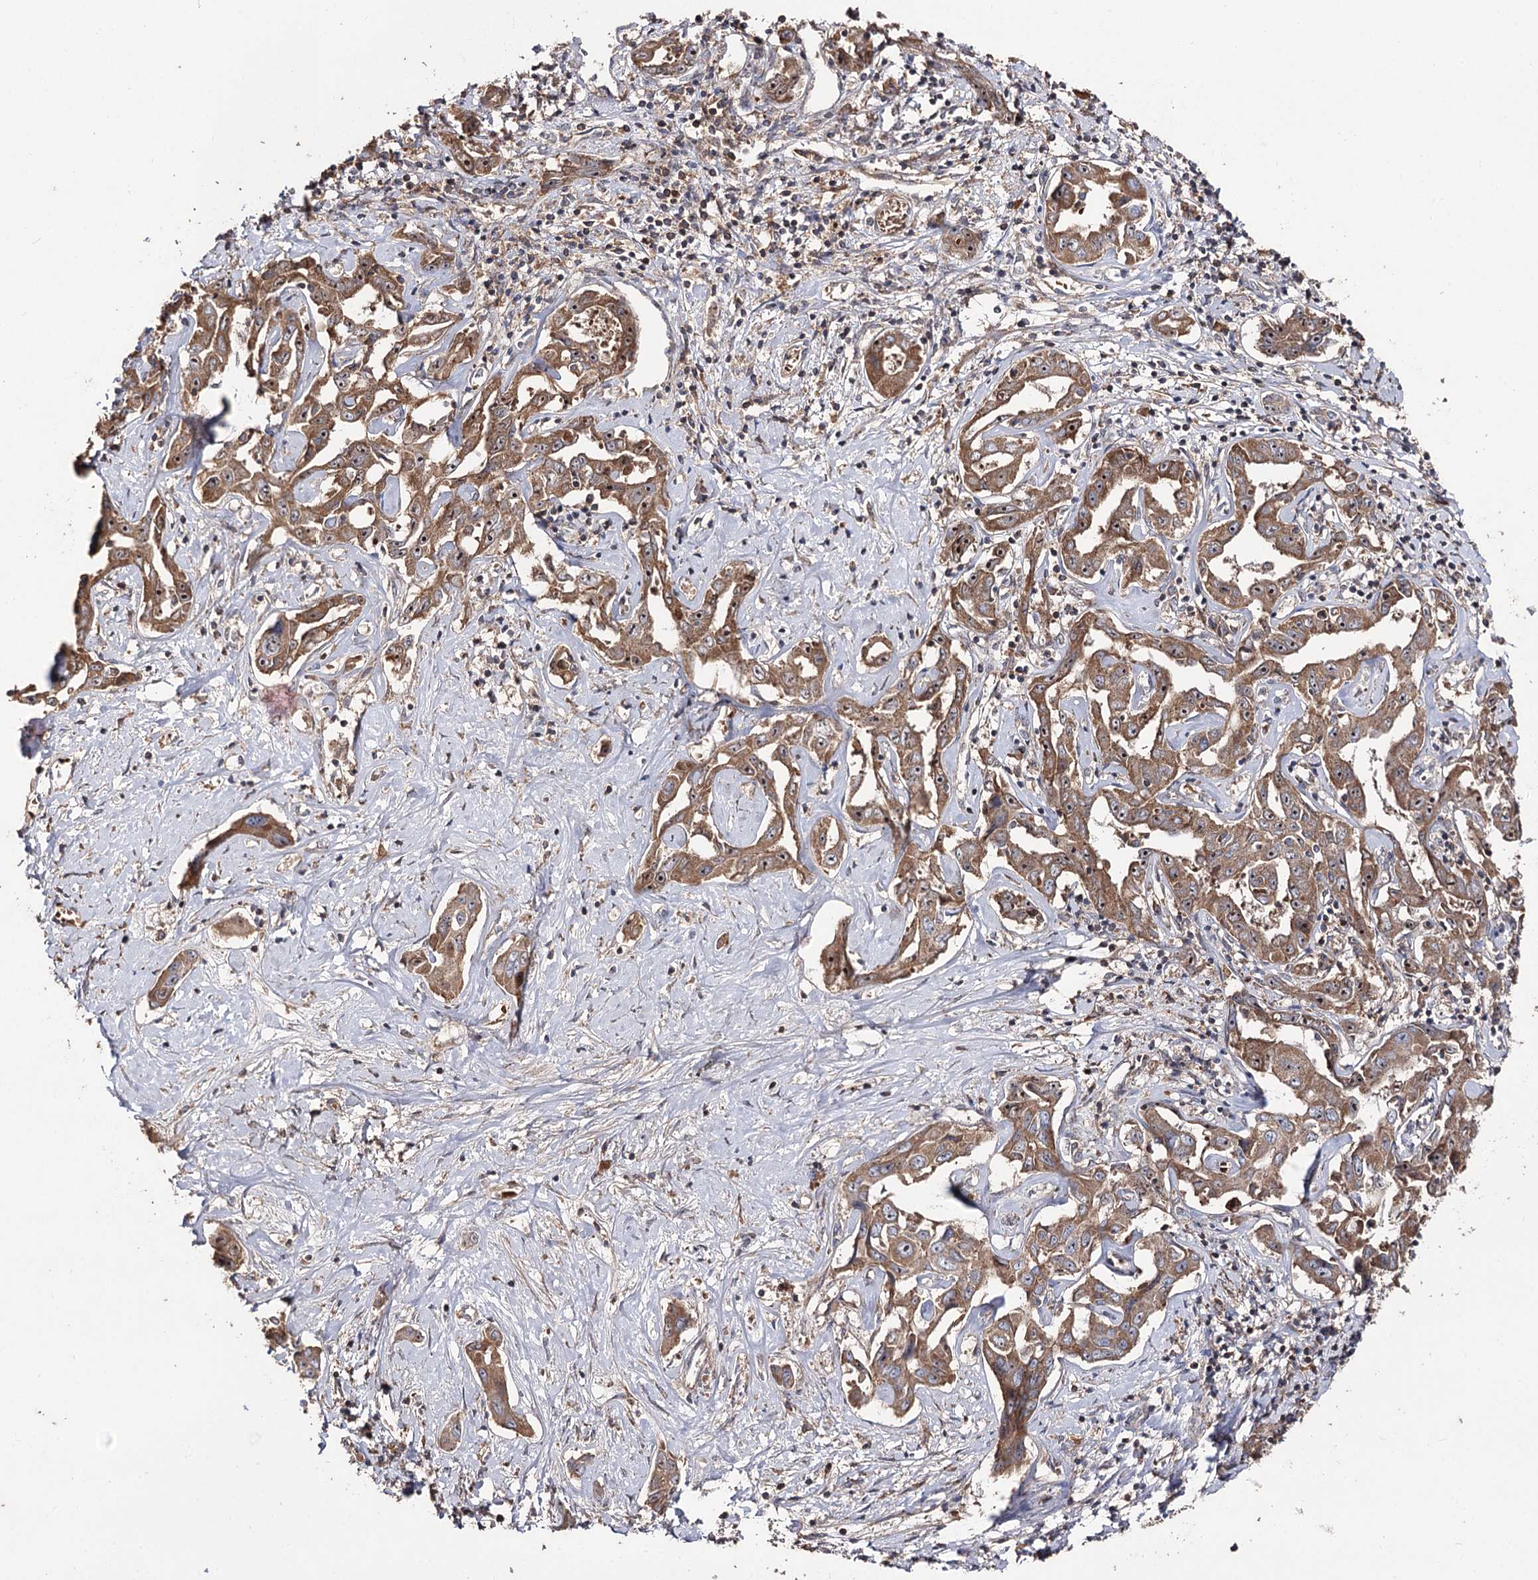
{"staining": {"intensity": "moderate", "quantity": ">75%", "location": "cytoplasmic/membranous,nuclear"}, "tissue": "liver cancer", "cell_type": "Tumor cells", "image_type": "cancer", "snomed": [{"axis": "morphology", "description": "Cholangiocarcinoma"}, {"axis": "topography", "description": "Liver"}], "caption": "The immunohistochemical stain labels moderate cytoplasmic/membranous and nuclear positivity in tumor cells of cholangiocarcinoma (liver) tissue.", "gene": "FAM53B", "patient": {"sex": "male", "age": 59}}